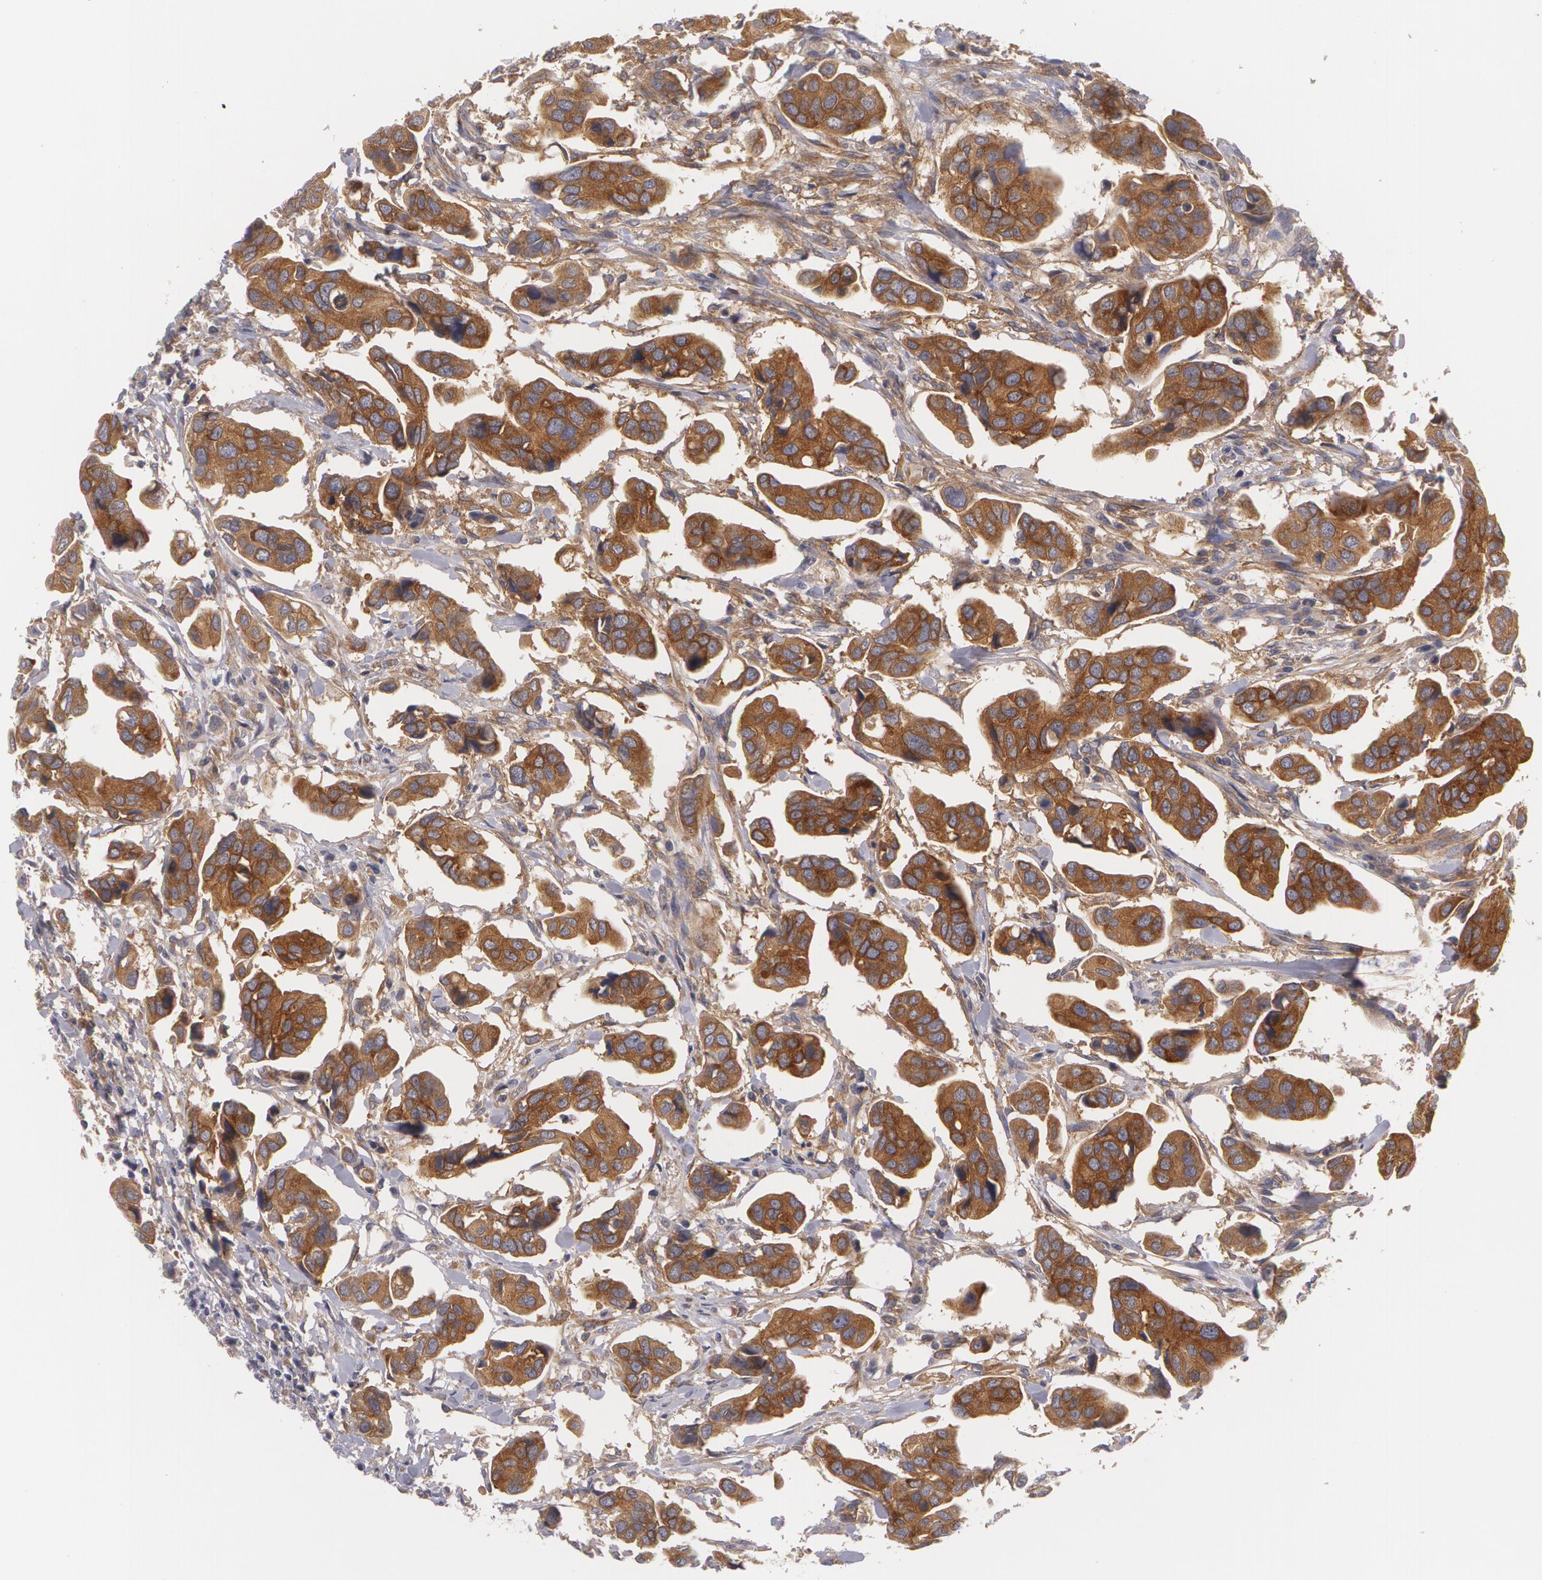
{"staining": {"intensity": "strong", "quantity": ">75%", "location": "cytoplasmic/membranous"}, "tissue": "urothelial cancer", "cell_type": "Tumor cells", "image_type": "cancer", "snomed": [{"axis": "morphology", "description": "Adenocarcinoma, NOS"}, {"axis": "topography", "description": "Urinary bladder"}], "caption": "High-power microscopy captured an immunohistochemistry histopathology image of urothelial cancer, revealing strong cytoplasmic/membranous expression in approximately >75% of tumor cells.", "gene": "CASK", "patient": {"sex": "male", "age": 61}}